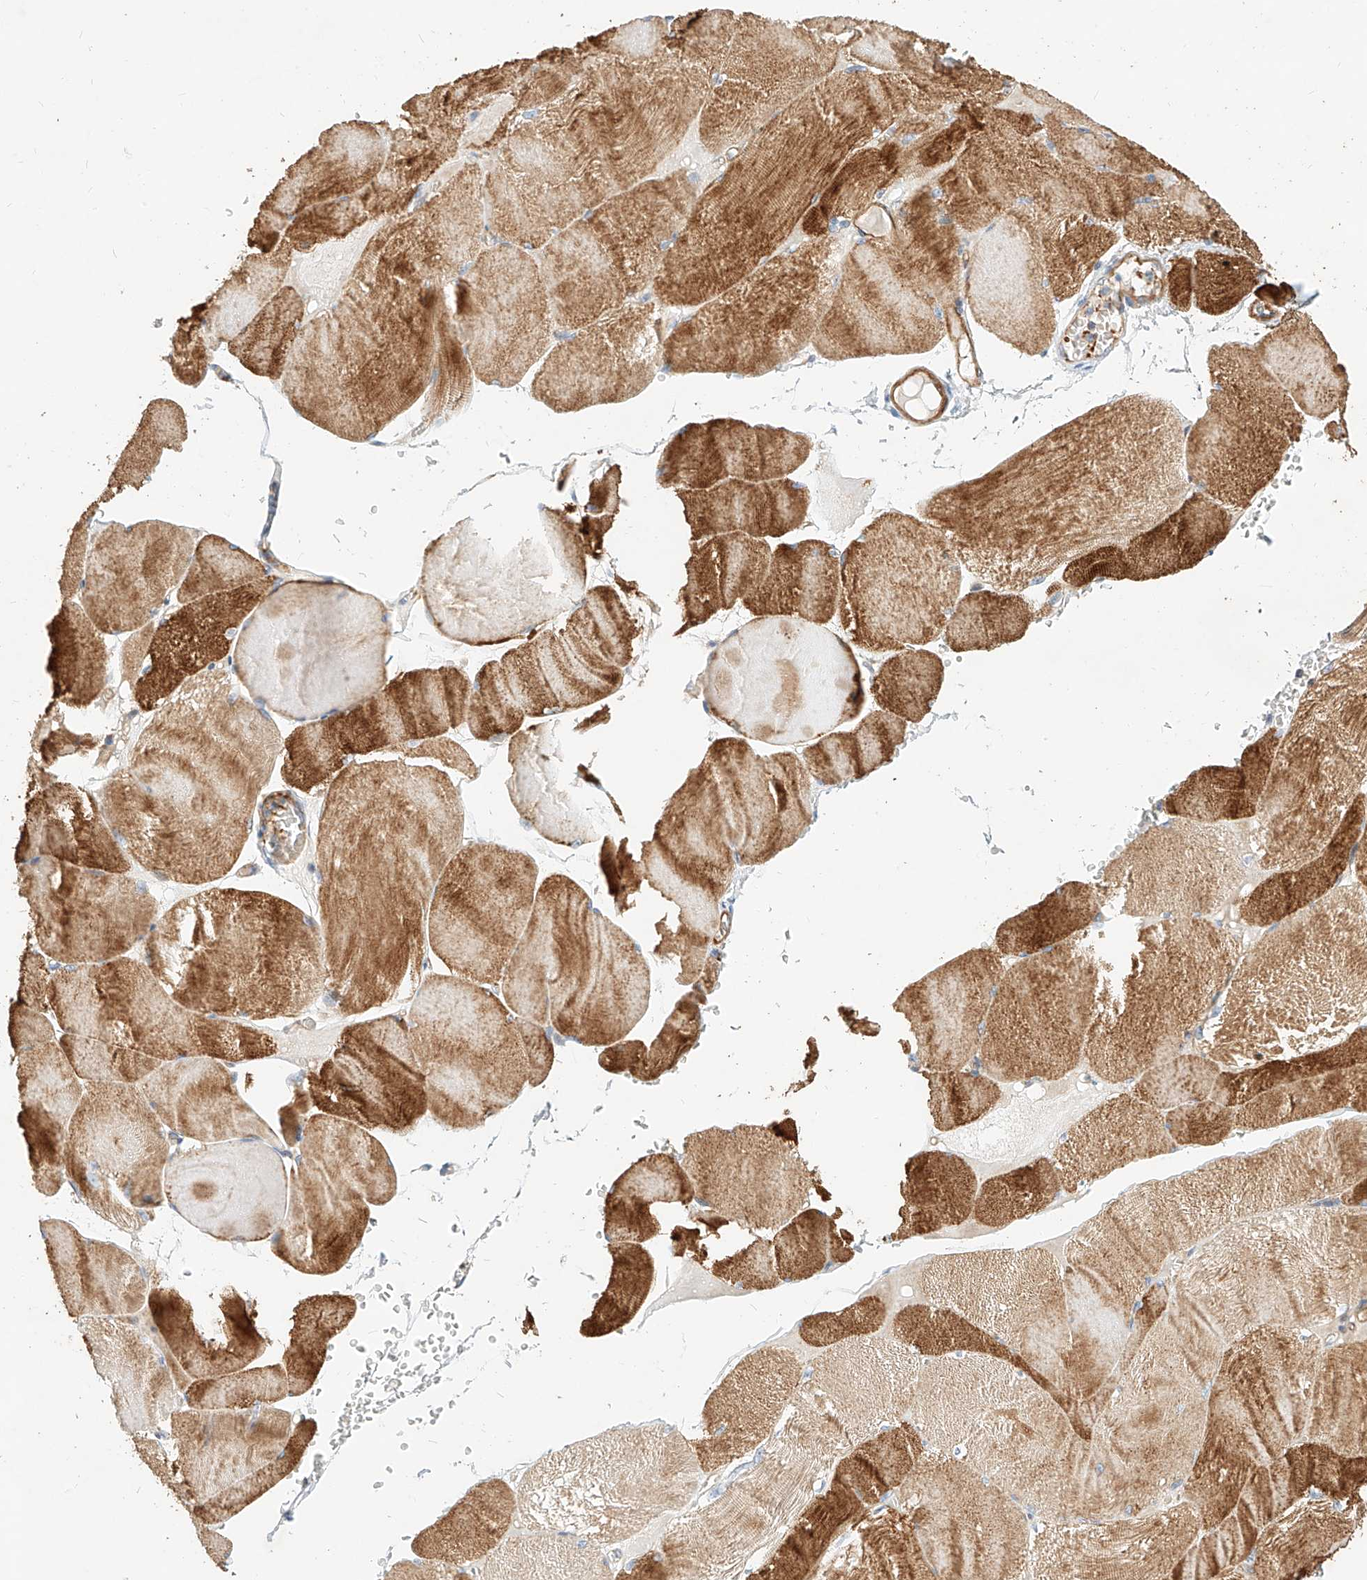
{"staining": {"intensity": "strong", "quantity": ">75%", "location": "cytoplasmic/membranous"}, "tissue": "skeletal muscle", "cell_type": "Myocytes", "image_type": "normal", "snomed": [{"axis": "morphology", "description": "Normal tissue, NOS"}, {"axis": "morphology", "description": "Basal cell carcinoma"}, {"axis": "topography", "description": "Skeletal muscle"}], "caption": "Strong cytoplasmic/membranous positivity is present in about >75% of myocytes in benign skeletal muscle.", "gene": "KCNH5", "patient": {"sex": "female", "age": 64}}